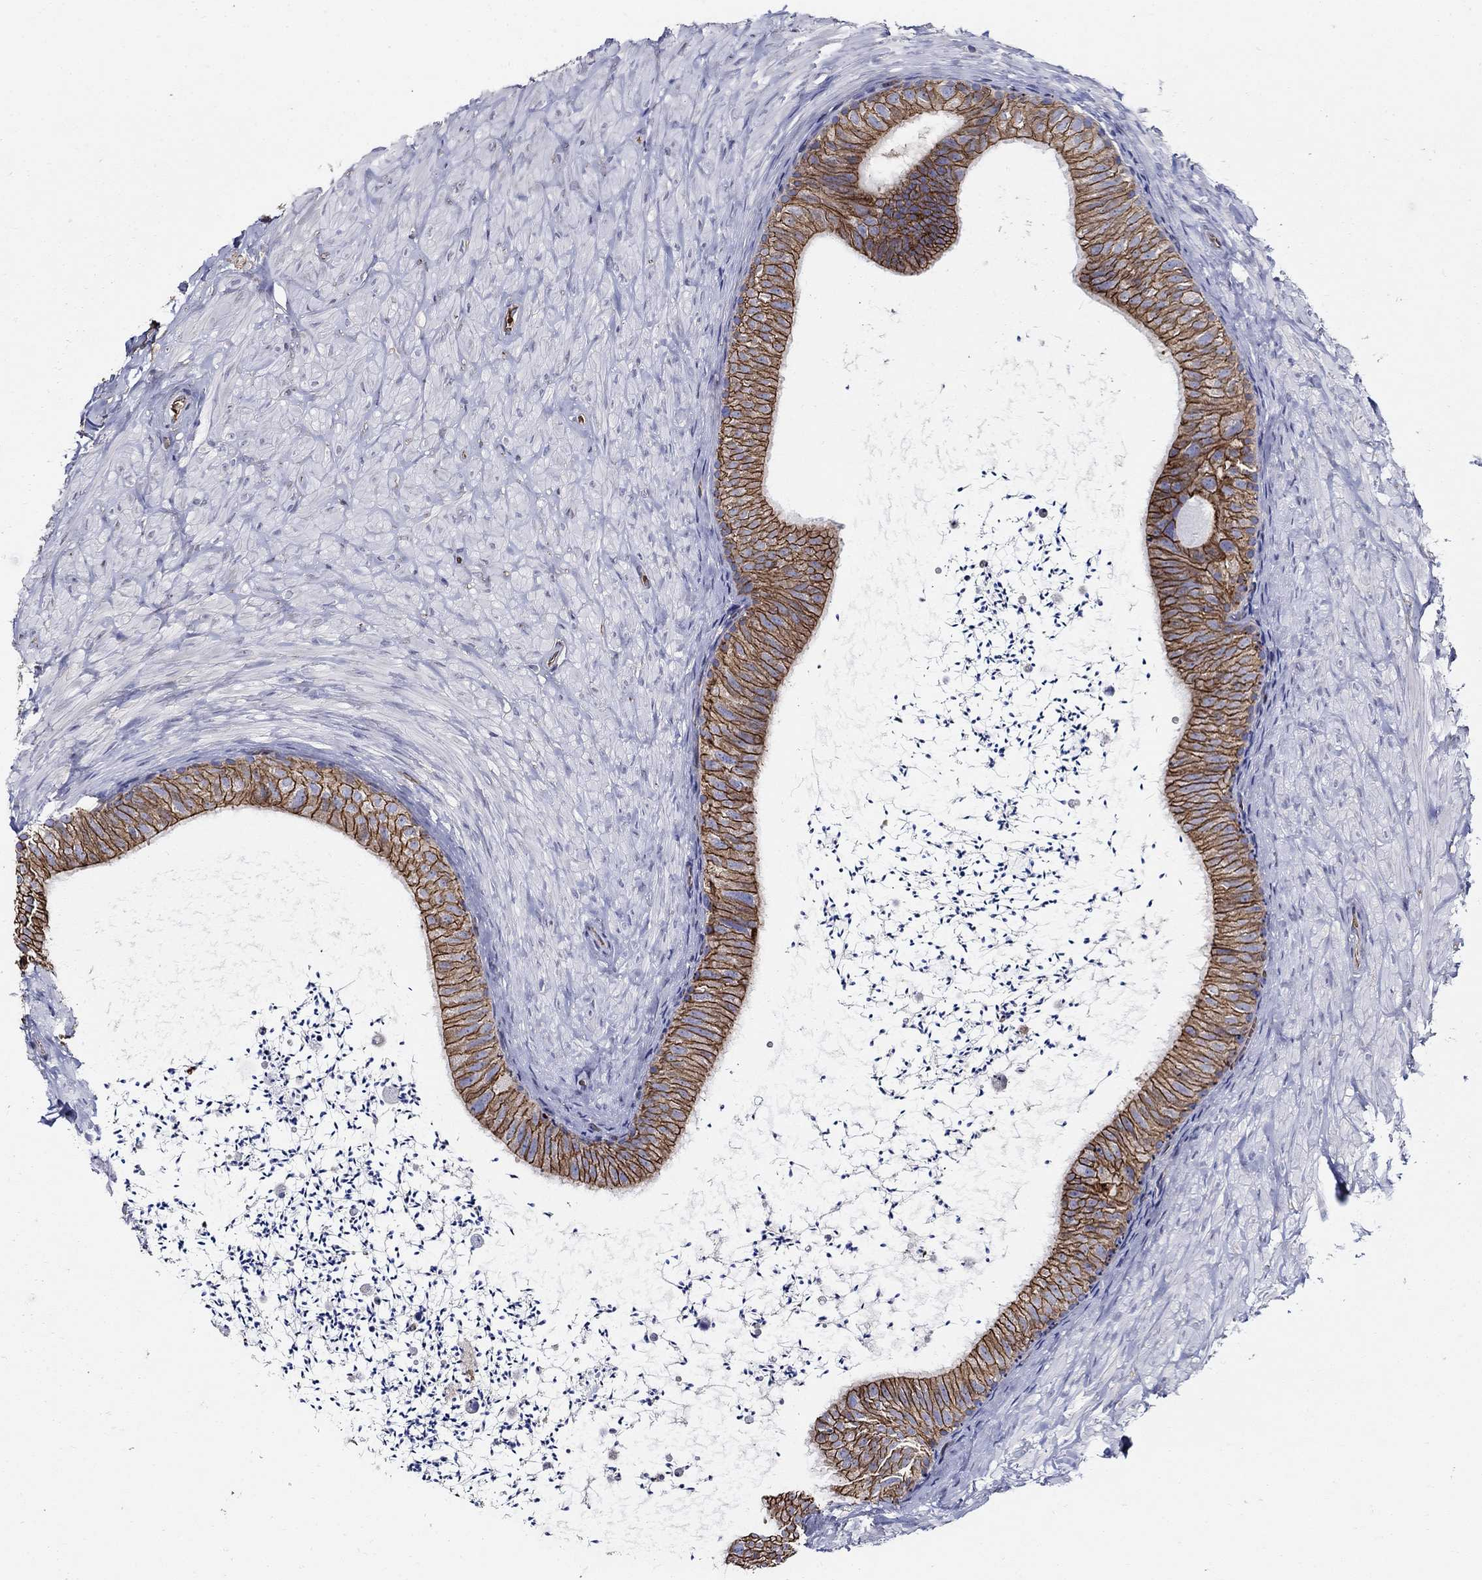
{"staining": {"intensity": "strong", "quantity": ">75%", "location": "cytoplasmic/membranous"}, "tissue": "epididymis", "cell_type": "Glandular cells", "image_type": "normal", "snomed": [{"axis": "morphology", "description": "Normal tissue, NOS"}, {"axis": "topography", "description": "Epididymis"}], "caption": "Normal epididymis demonstrates strong cytoplasmic/membranous expression in about >75% of glandular cells, visualized by immunohistochemistry.", "gene": "APBB3", "patient": {"sex": "male", "age": 32}}